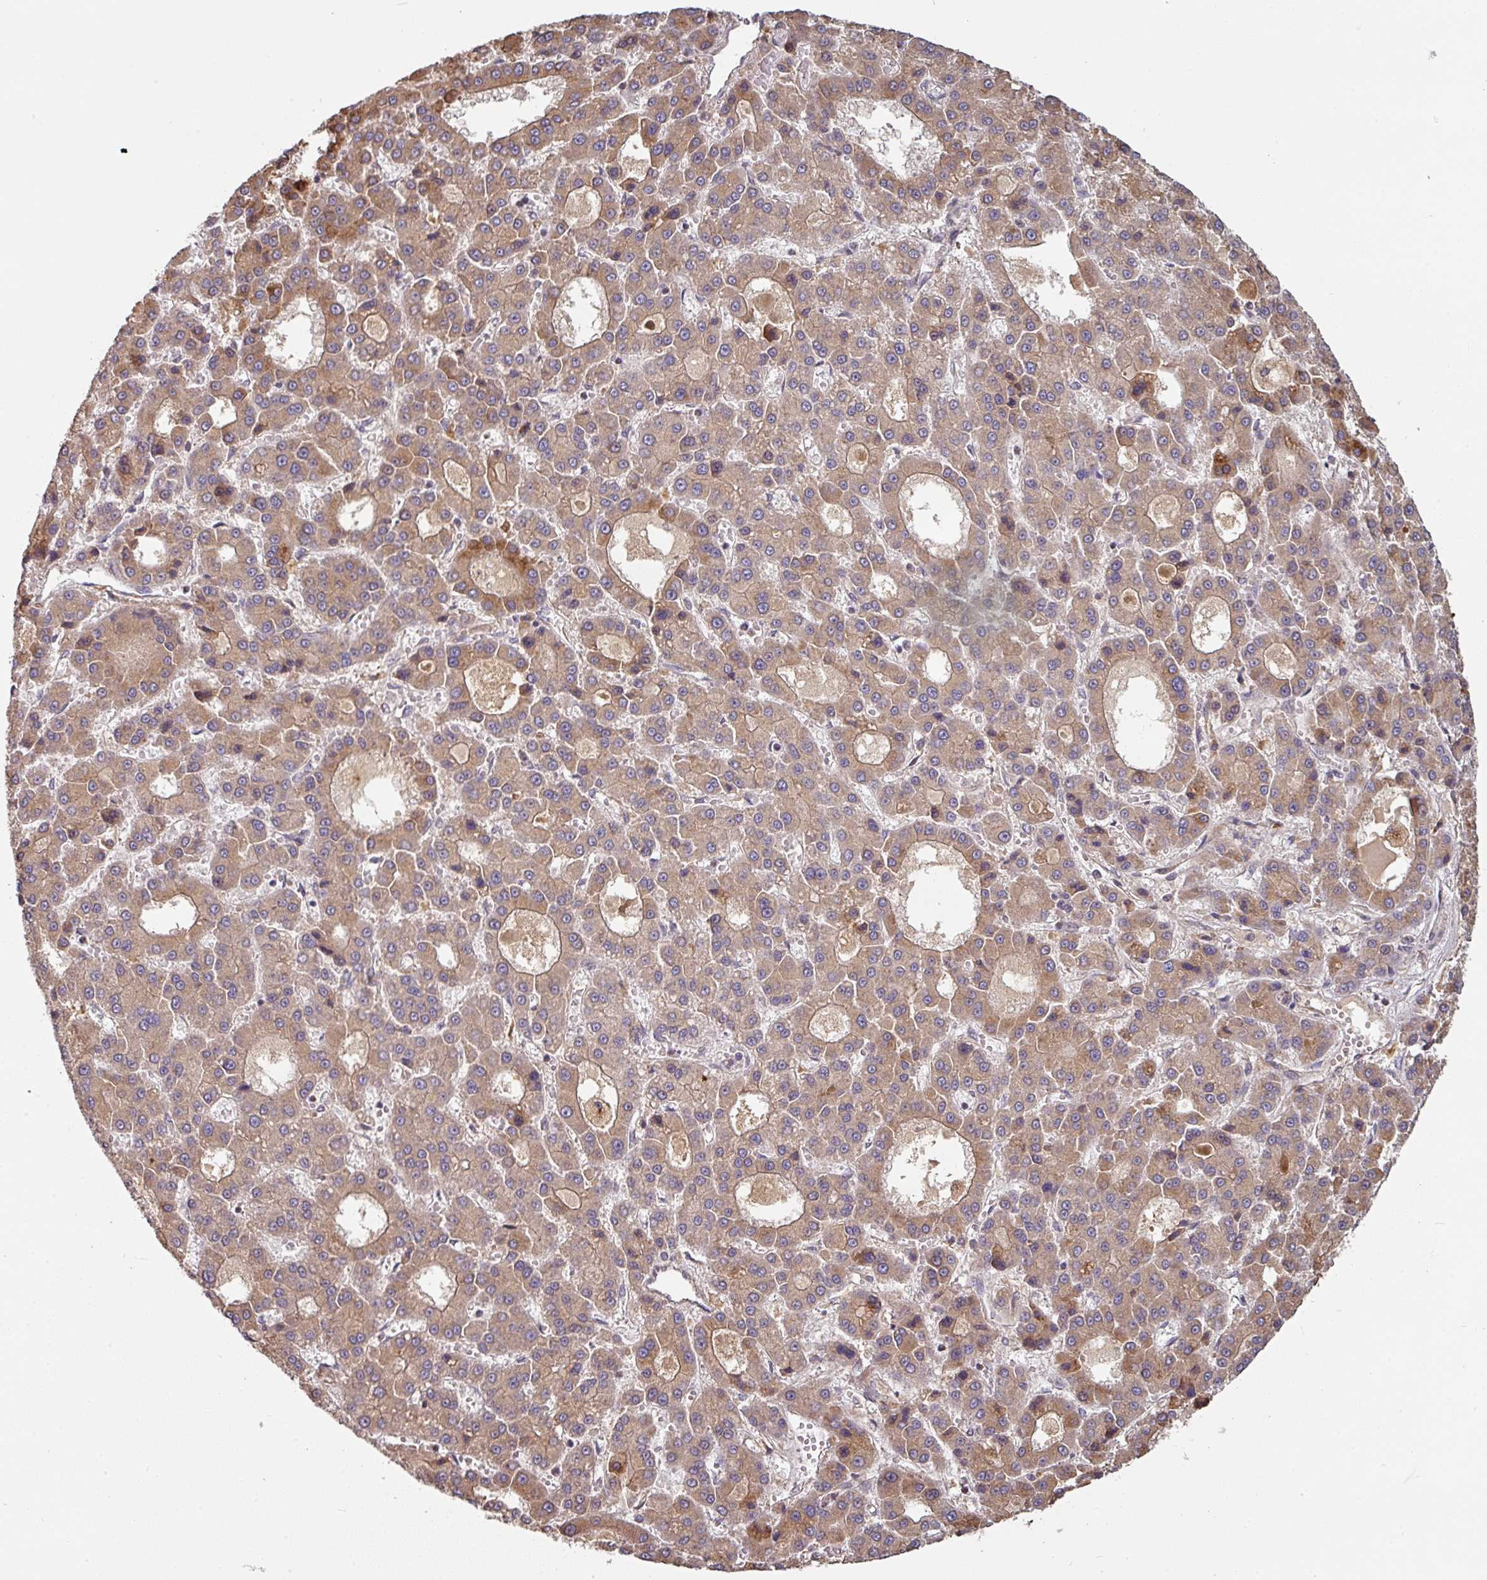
{"staining": {"intensity": "moderate", "quantity": ">75%", "location": "cytoplasmic/membranous"}, "tissue": "liver cancer", "cell_type": "Tumor cells", "image_type": "cancer", "snomed": [{"axis": "morphology", "description": "Carcinoma, Hepatocellular, NOS"}, {"axis": "topography", "description": "Liver"}], "caption": "Hepatocellular carcinoma (liver) stained with a brown dye exhibits moderate cytoplasmic/membranous positive expression in about >75% of tumor cells.", "gene": "SIK1", "patient": {"sex": "male", "age": 70}}